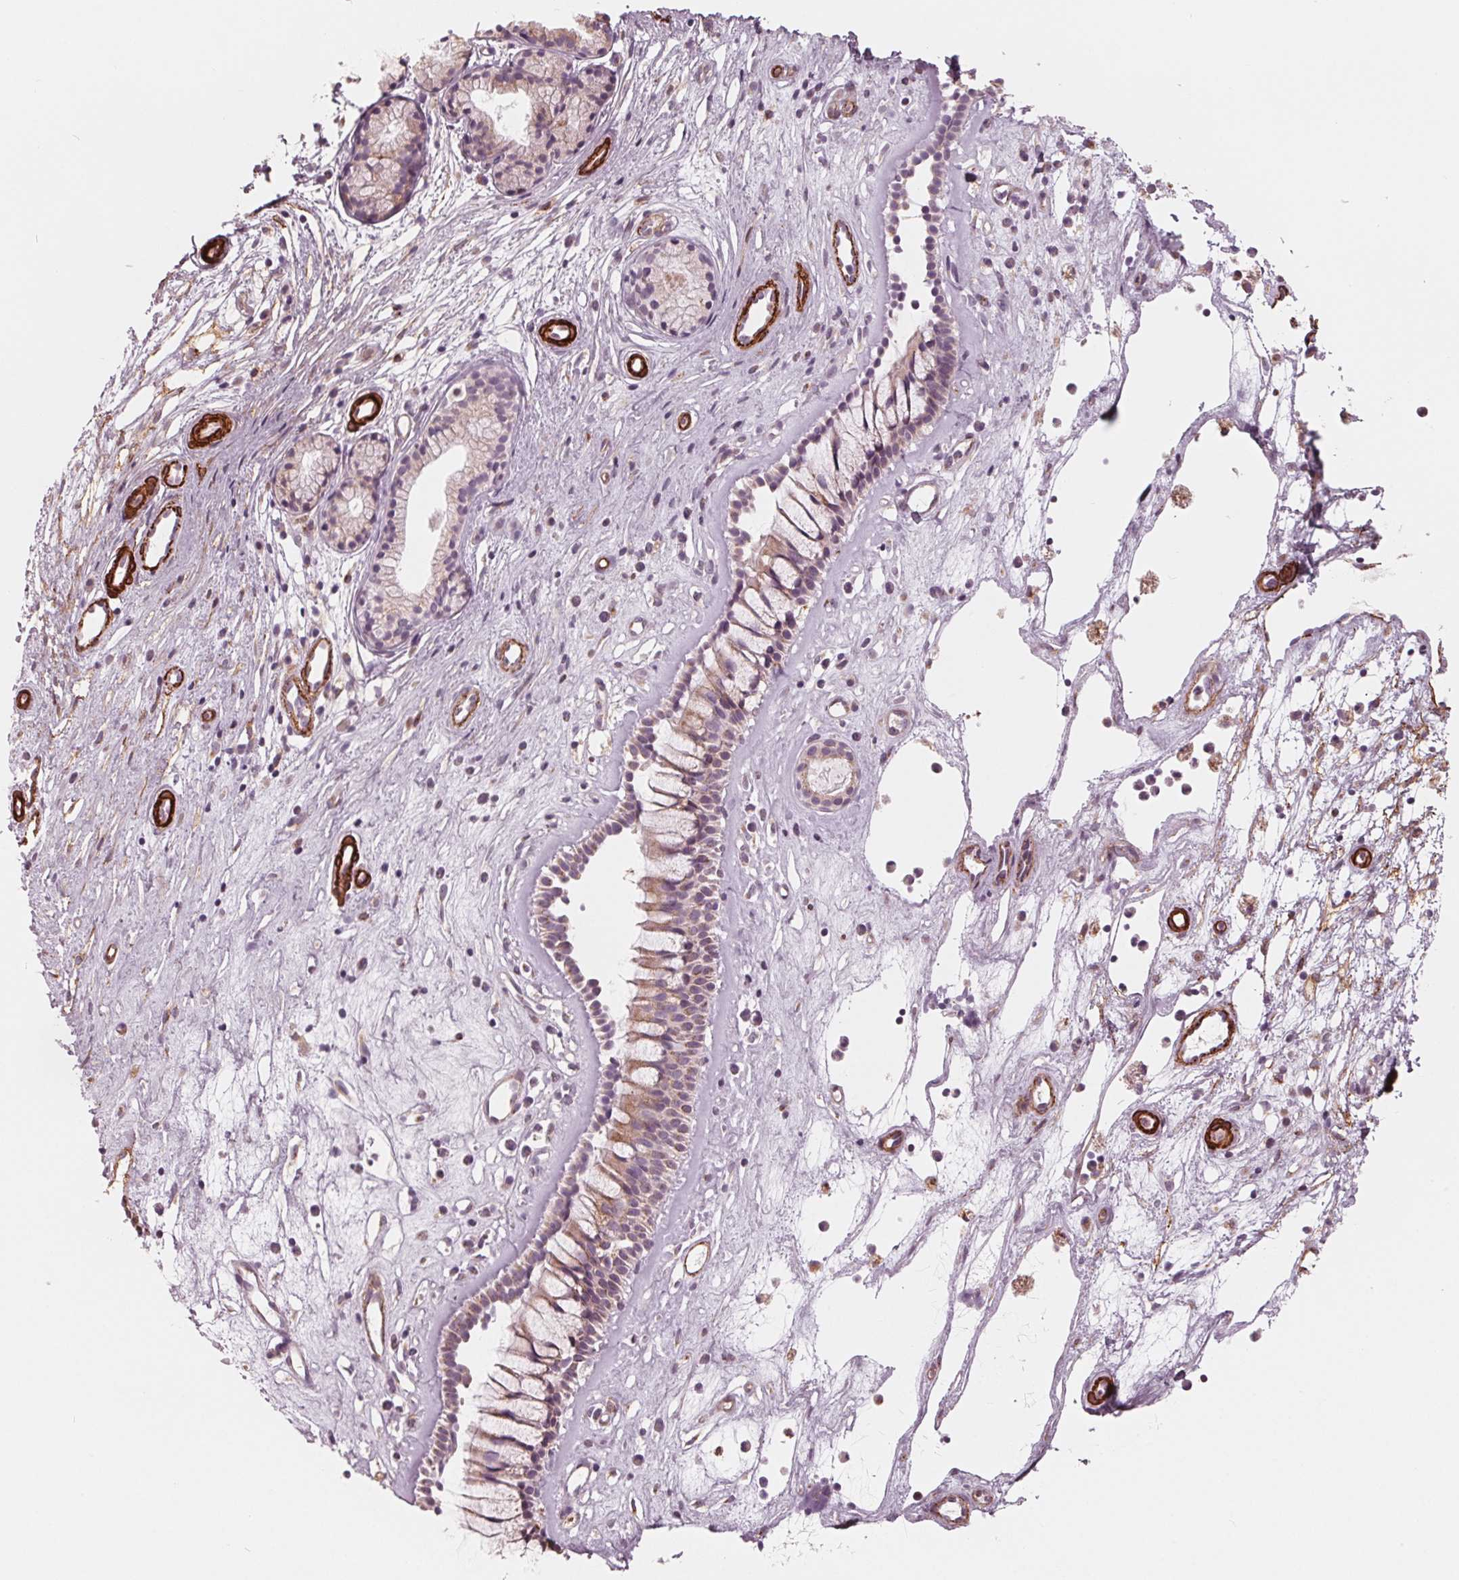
{"staining": {"intensity": "weak", "quantity": "<25%", "location": "cytoplasmic/membranous"}, "tissue": "nasopharynx", "cell_type": "Respiratory epithelial cells", "image_type": "normal", "snomed": [{"axis": "morphology", "description": "Normal tissue, NOS"}, {"axis": "topography", "description": "Nasopharynx"}], "caption": "Normal nasopharynx was stained to show a protein in brown. There is no significant expression in respiratory epithelial cells. The staining is performed using DAB brown chromogen with nuclei counter-stained in using hematoxylin.", "gene": "MIER3", "patient": {"sex": "female", "age": 52}}